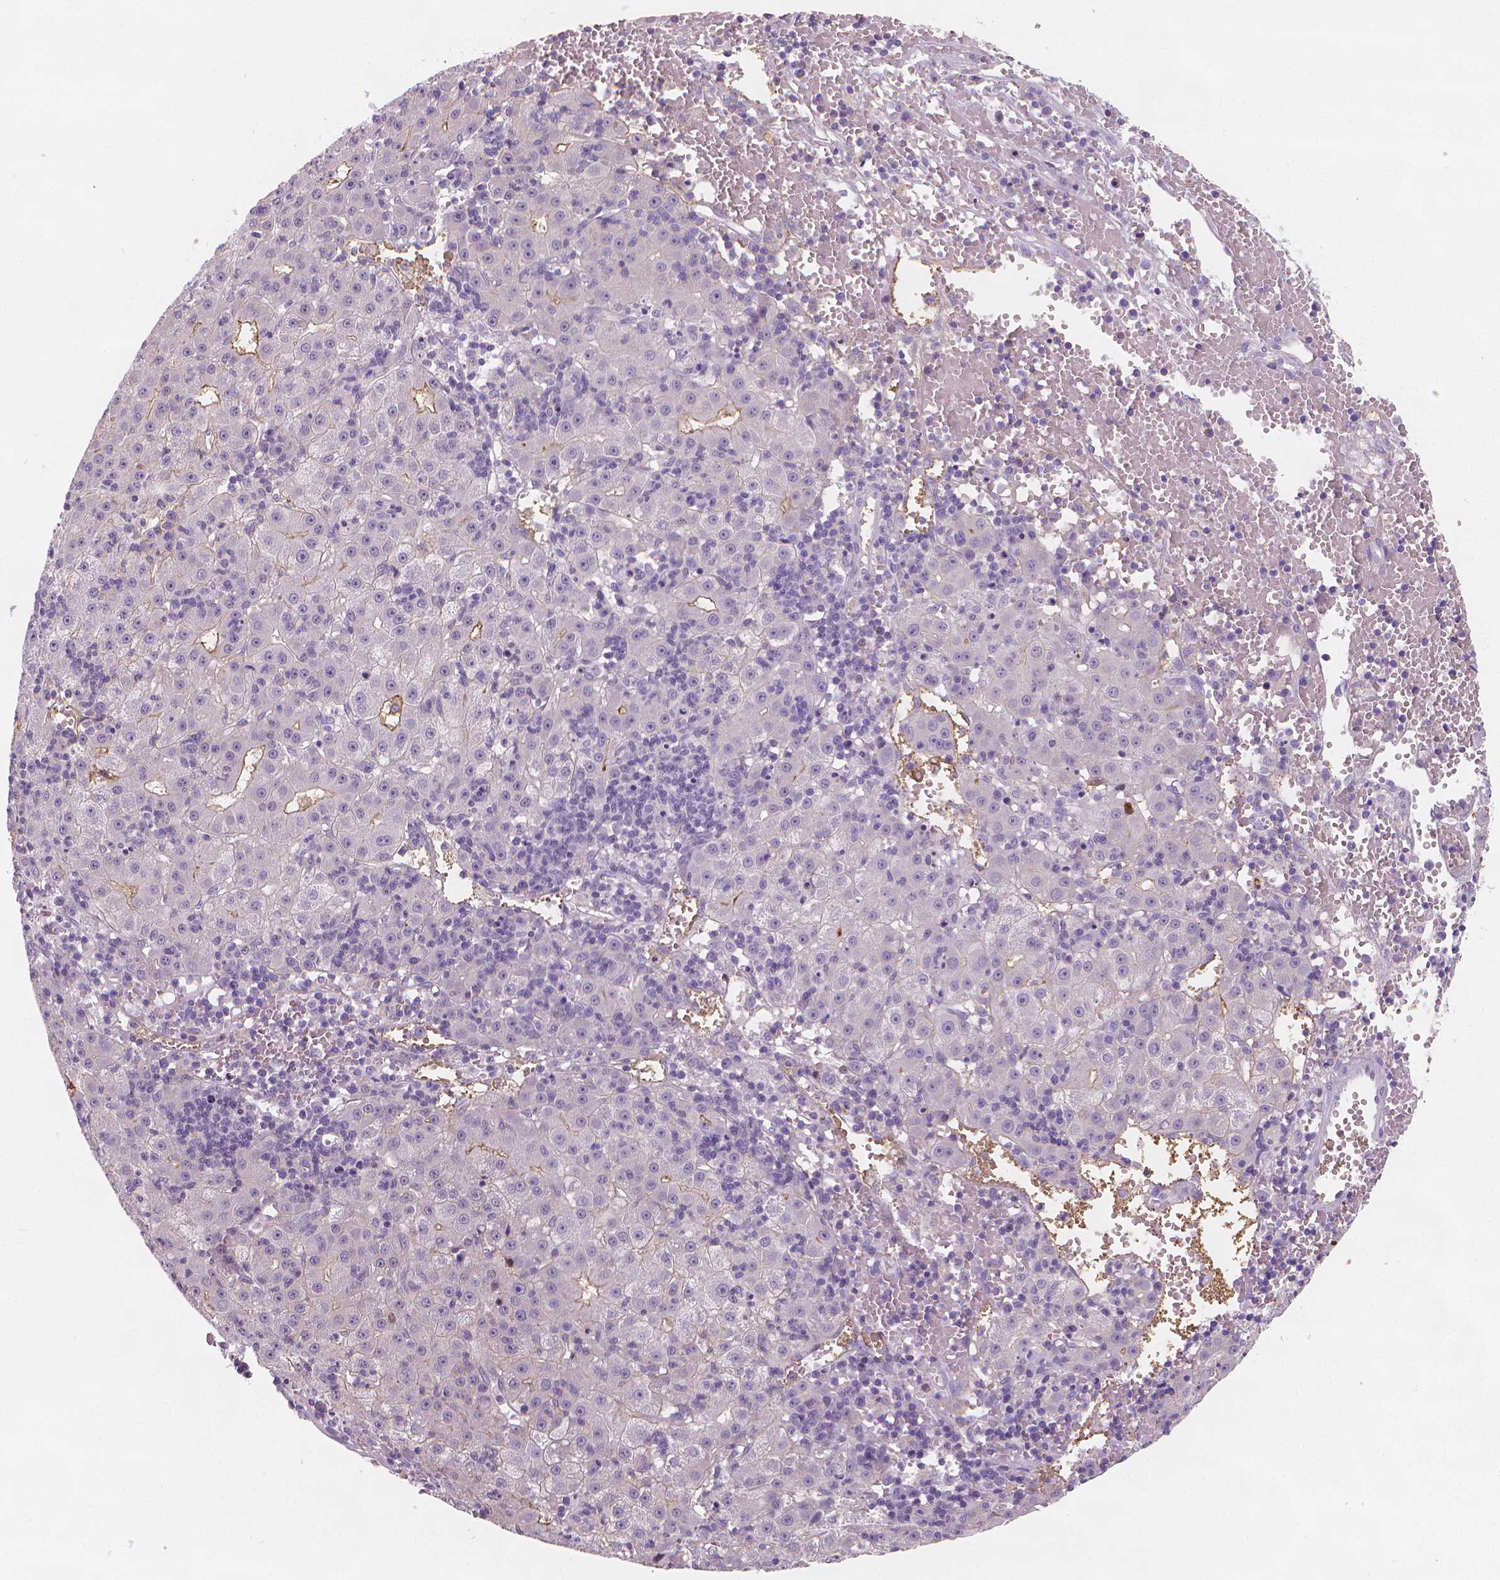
{"staining": {"intensity": "moderate", "quantity": "<25%", "location": "cytoplasmic/membranous"}, "tissue": "liver cancer", "cell_type": "Tumor cells", "image_type": "cancer", "snomed": [{"axis": "morphology", "description": "Carcinoma, Hepatocellular, NOS"}, {"axis": "topography", "description": "Liver"}], "caption": "A photomicrograph of human liver cancer (hepatocellular carcinoma) stained for a protein exhibits moderate cytoplasmic/membranous brown staining in tumor cells. The protein of interest is stained brown, and the nuclei are stained in blue (DAB (3,3'-diaminobenzidine) IHC with brightfield microscopy, high magnification).", "gene": "APOA4", "patient": {"sex": "male", "age": 76}}